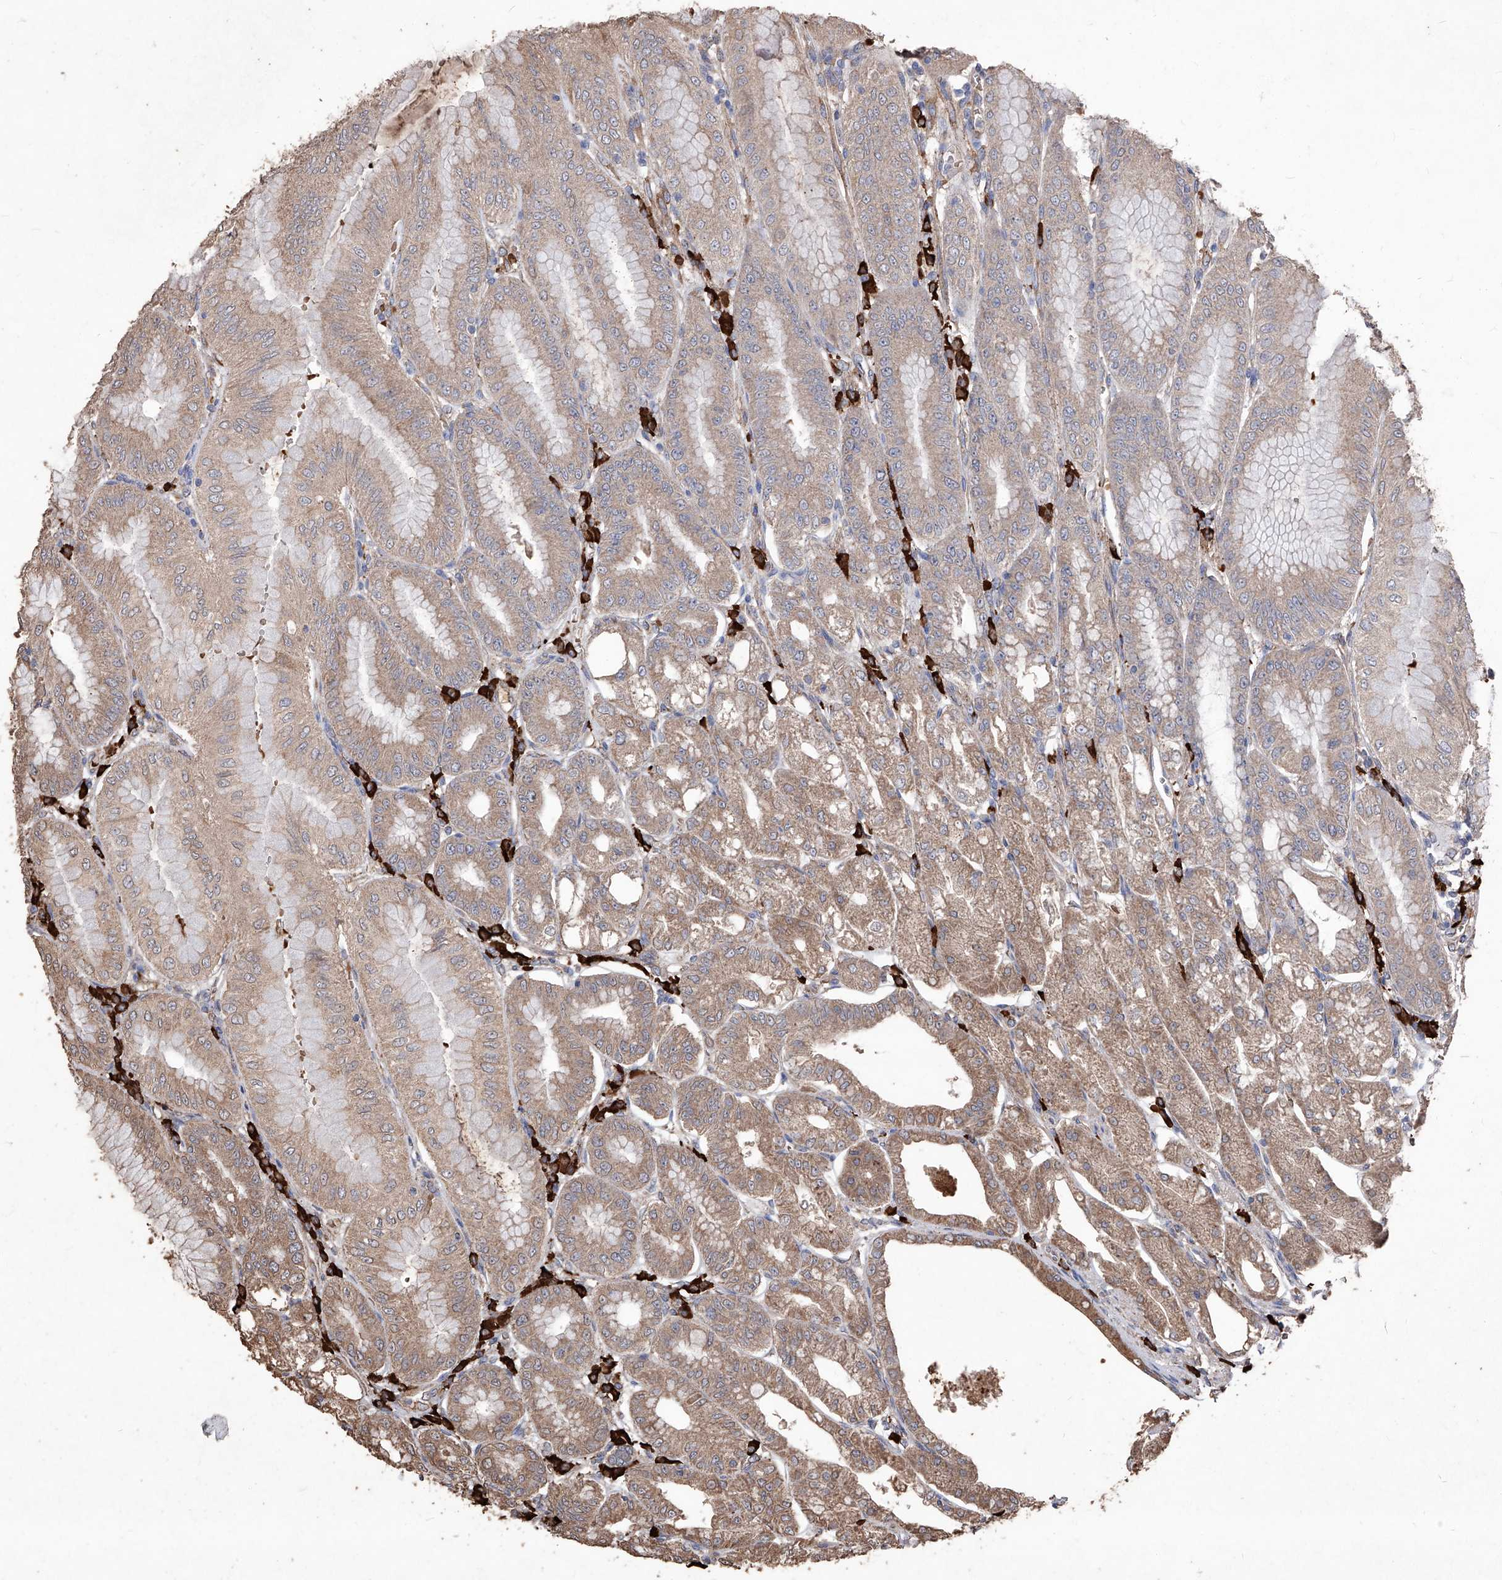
{"staining": {"intensity": "moderate", "quantity": "25%-75%", "location": "cytoplasmic/membranous"}, "tissue": "stomach", "cell_type": "Glandular cells", "image_type": "normal", "snomed": [{"axis": "morphology", "description": "Normal tissue, NOS"}, {"axis": "topography", "description": "Stomach, lower"}], "caption": "Immunohistochemical staining of normal stomach demonstrates 25%-75% levels of moderate cytoplasmic/membranous protein positivity in approximately 25%-75% of glandular cells.", "gene": "EML1", "patient": {"sex": "male", "age": 71}}